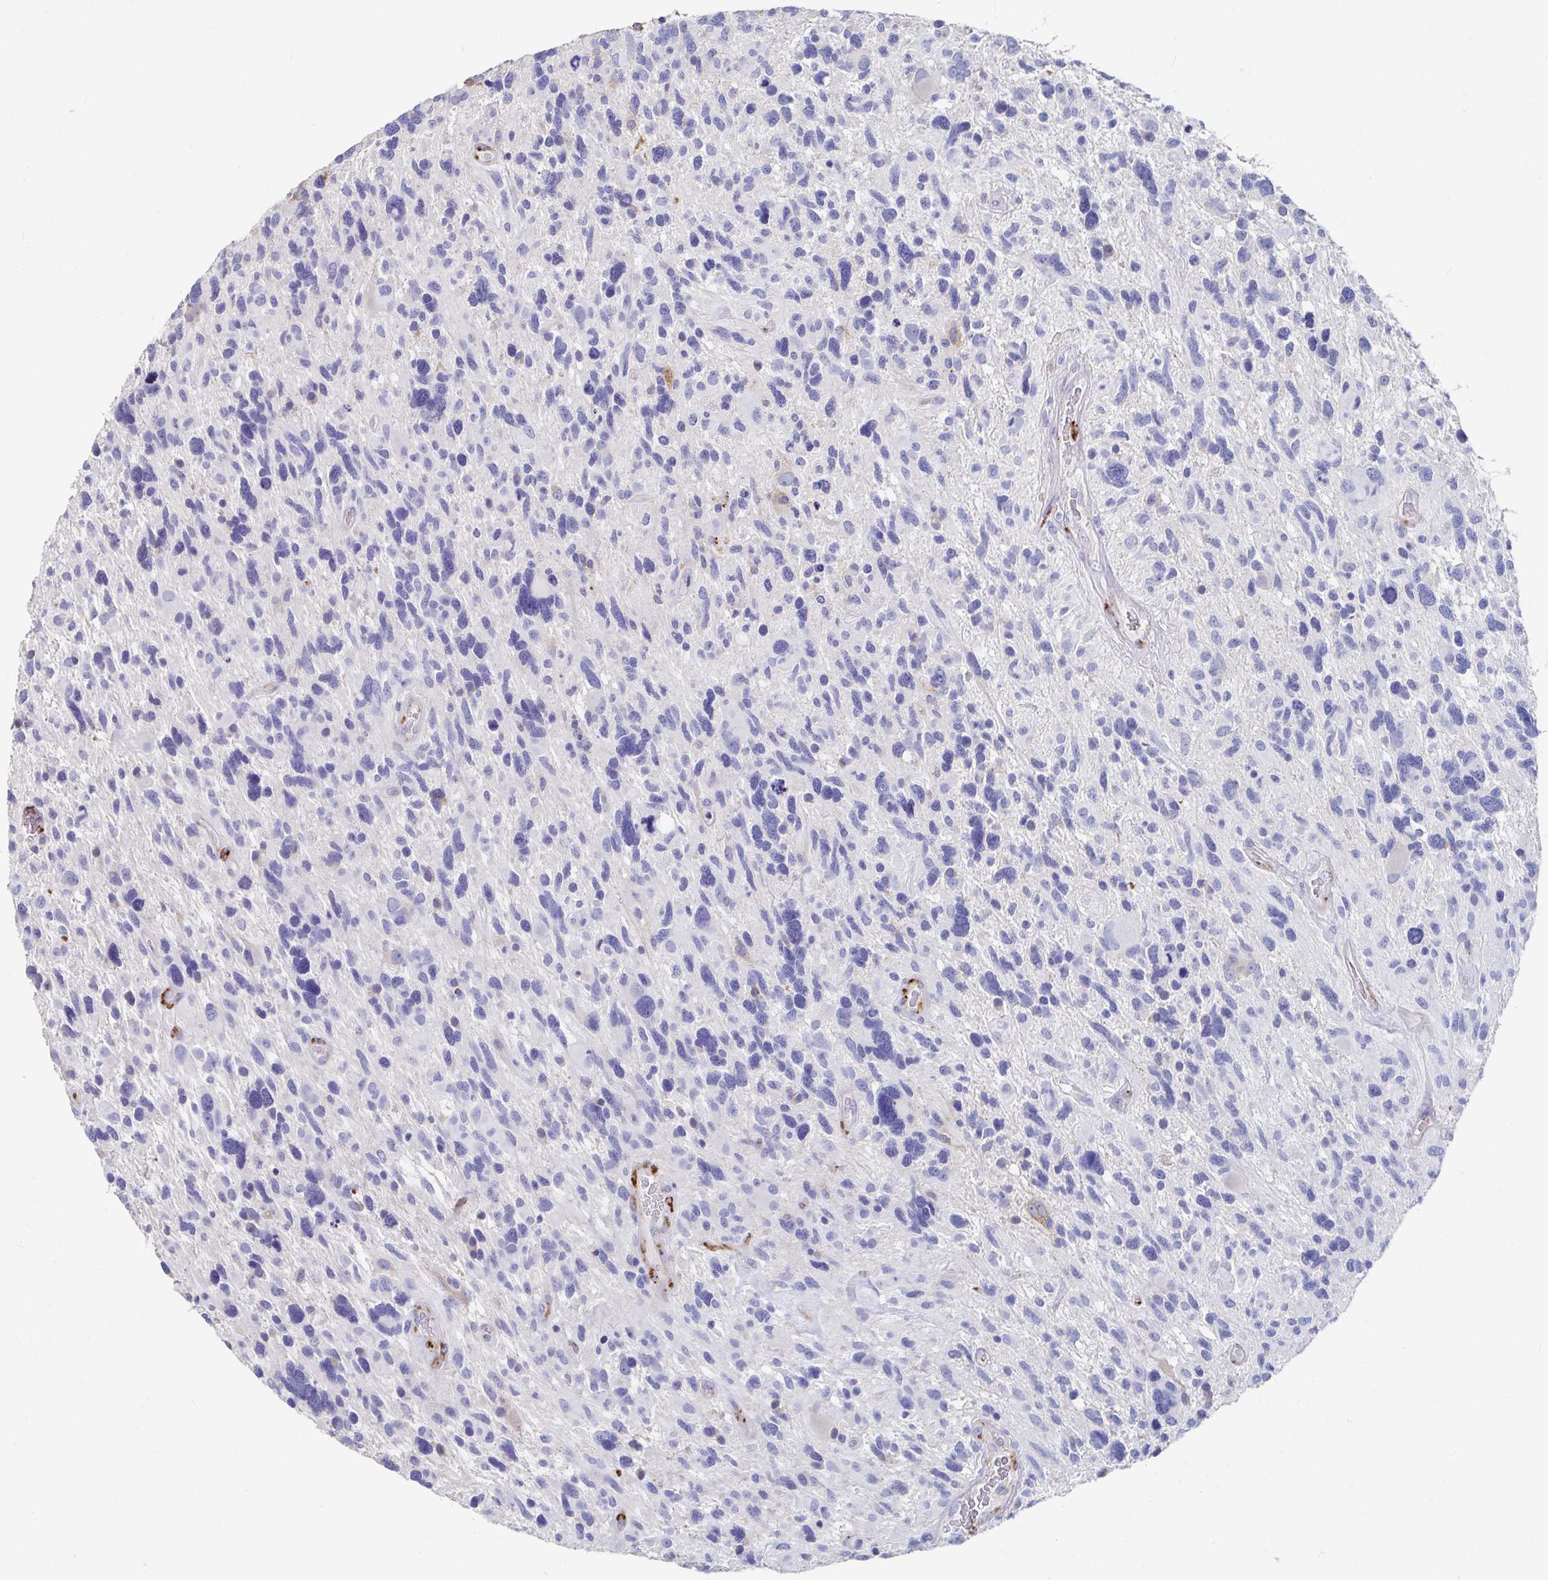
{"staining": {"intensity": "negative", "quantity": "none", "location": "none"}, "tissue": "glioma", "cell_type": "Tumor cells", "image_type": "cancer", "snomed": [{"axis": "morphology", "description": "Glioma, malignant, High grade"}, {"axis": "topography", "description": "Brain"}], "caption": "High-grade glioma (malignant) stained for a protein using IHC demonstrates no positivity tumor cells.", "gene": "LAMC3", "patient": {"sex": "male", "age": 49}}